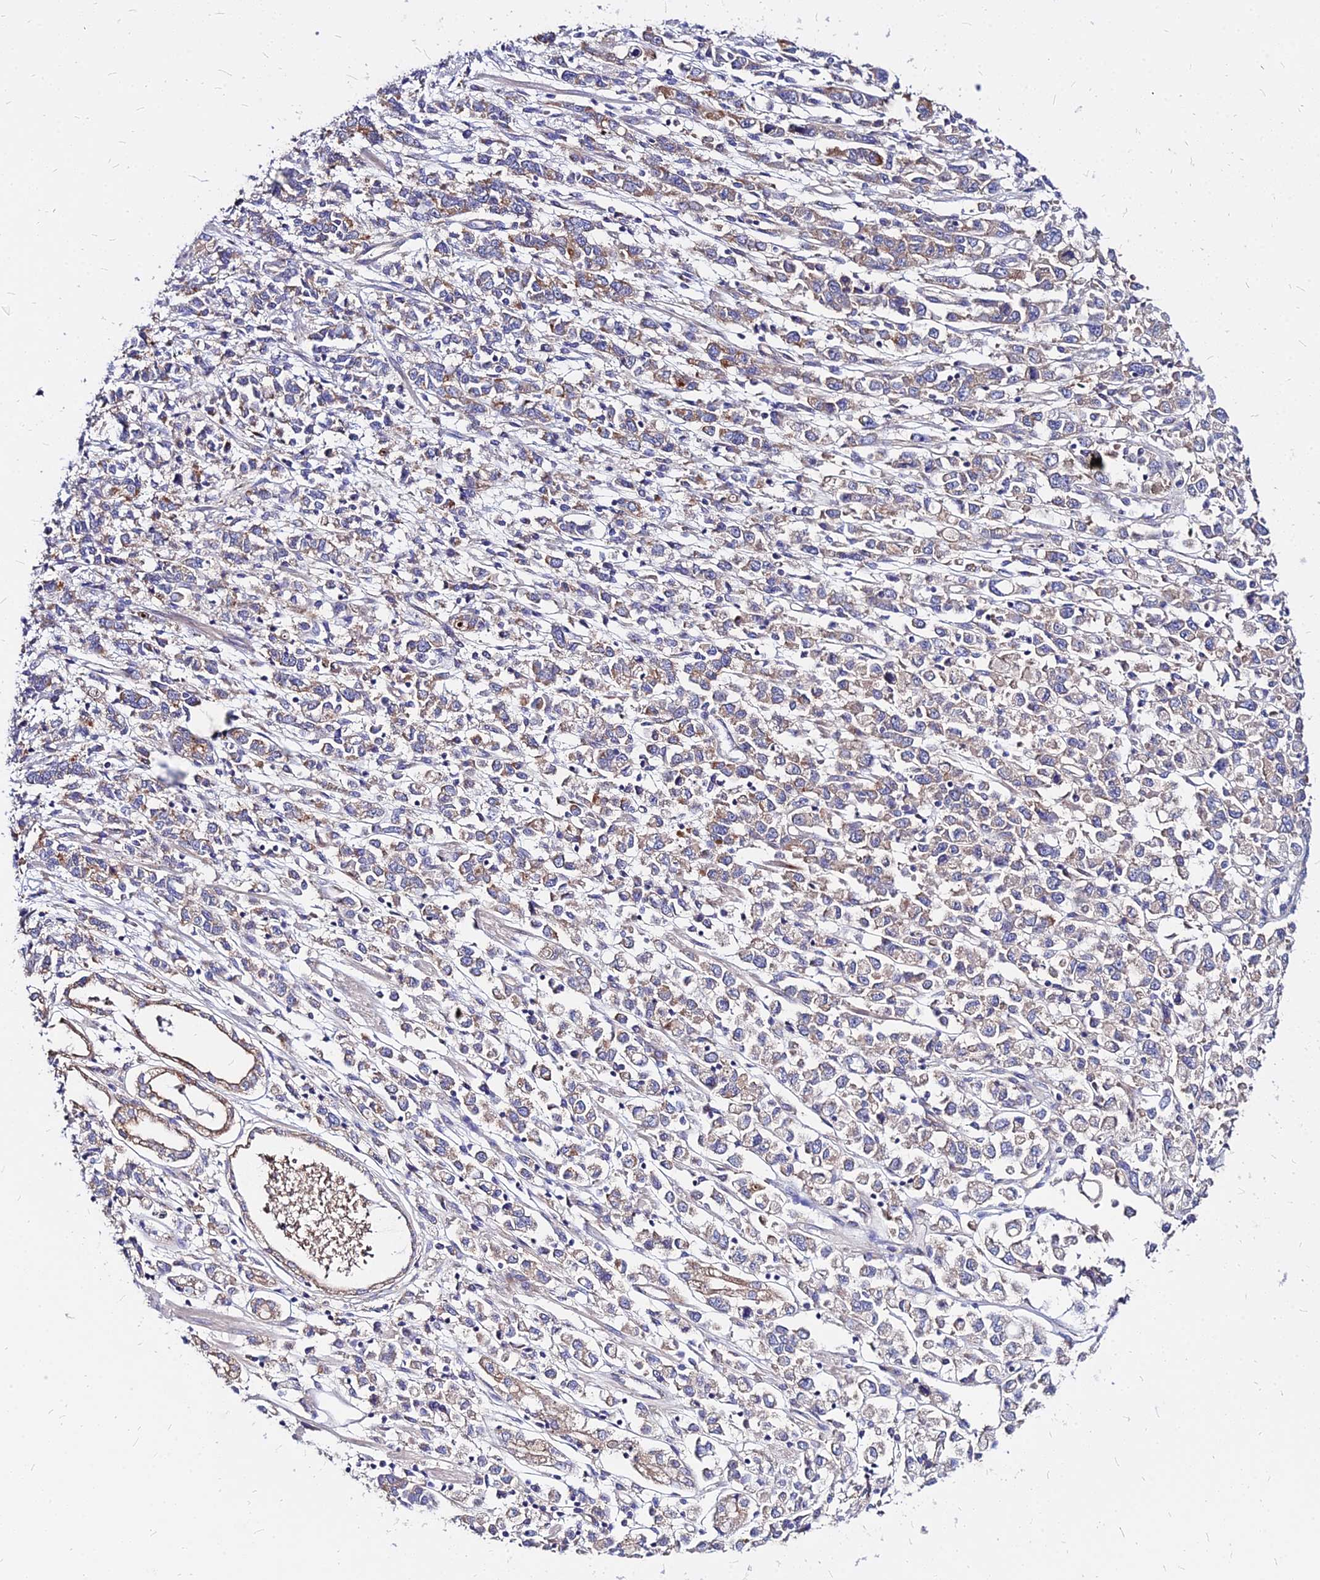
{"staining": {"intensity": "moderate", "quantity": "<25%", "location": "cytoplasmic/membranous"}, "tissue": "stomach cancer", "cell_type": "Tumor cells", "image_type": "cancer", "snomed": [{"axis": "morphology", "description": "Adenocarcinoma, NOS"}, {"axis": "topography", "description": "Stomach"}], "caption": "DAB (3,3'-diaminobenzidine) immunohistochemical staining of human stomach adenocarcinoma shows moderate cytoplasmic/membranous protein staining in approximately <25% of tumor cells.", "gene": "COMMD10", "patient": {"sex": "female", "age": 76}}